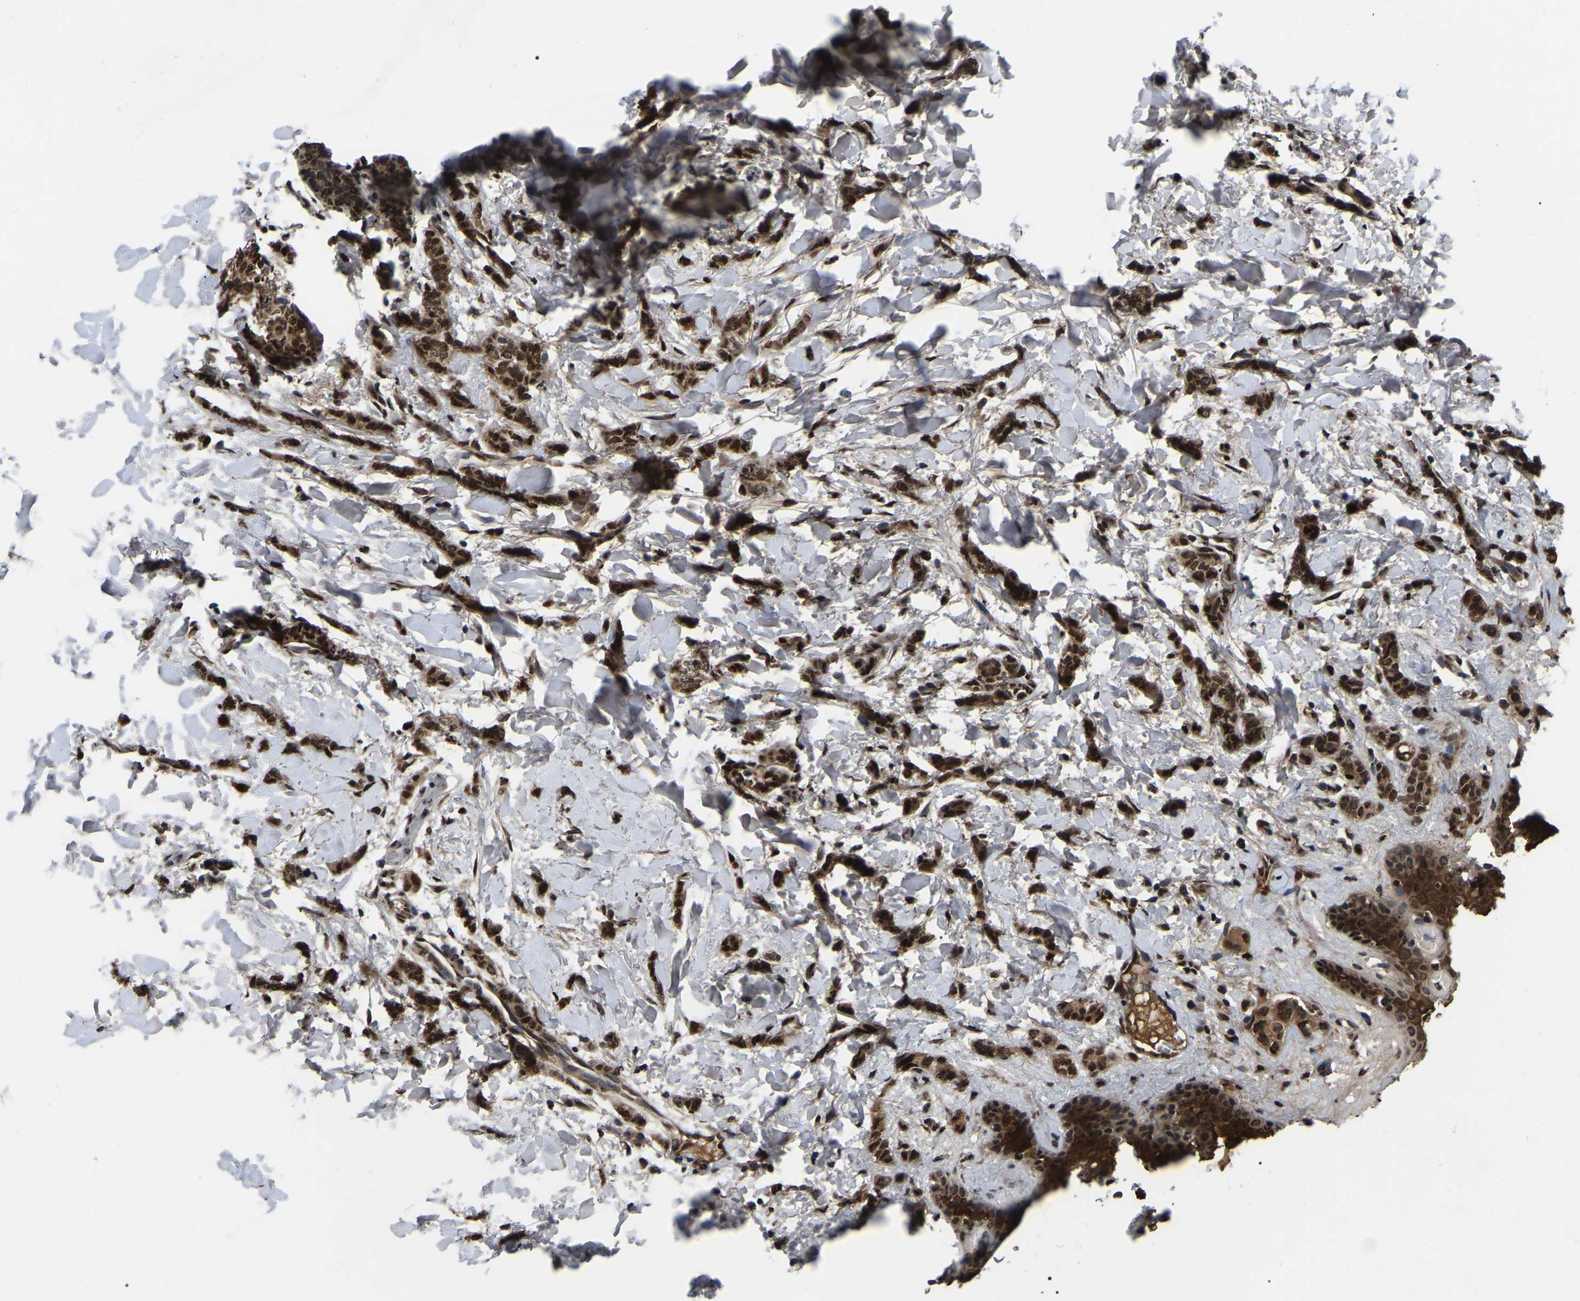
{"staining": {"intensity": "strong", "quantity": ">75%", "location": "nuclear"}, "tissue": "breast cancer", "cell_type": "Tumor cells", "image_type": "cancer", "snomed": [{"axis": "morphology", "description": "Lobular carcinoma"}, {"axis": "topography", "description": "Skin"}, {"axis": "topography", "description": "Breast"}], "caption": "High-power microscopy captured an IHC photomicrograph of lobular carcinoma (breast), revealing strong nuclear staining in approximately >75% of tumor cells. (DAB IHC, brown staining for protein, blue staining for nuclei).", "gene": "TRIM35", "patient": {"sex": "female", "age": 46}}